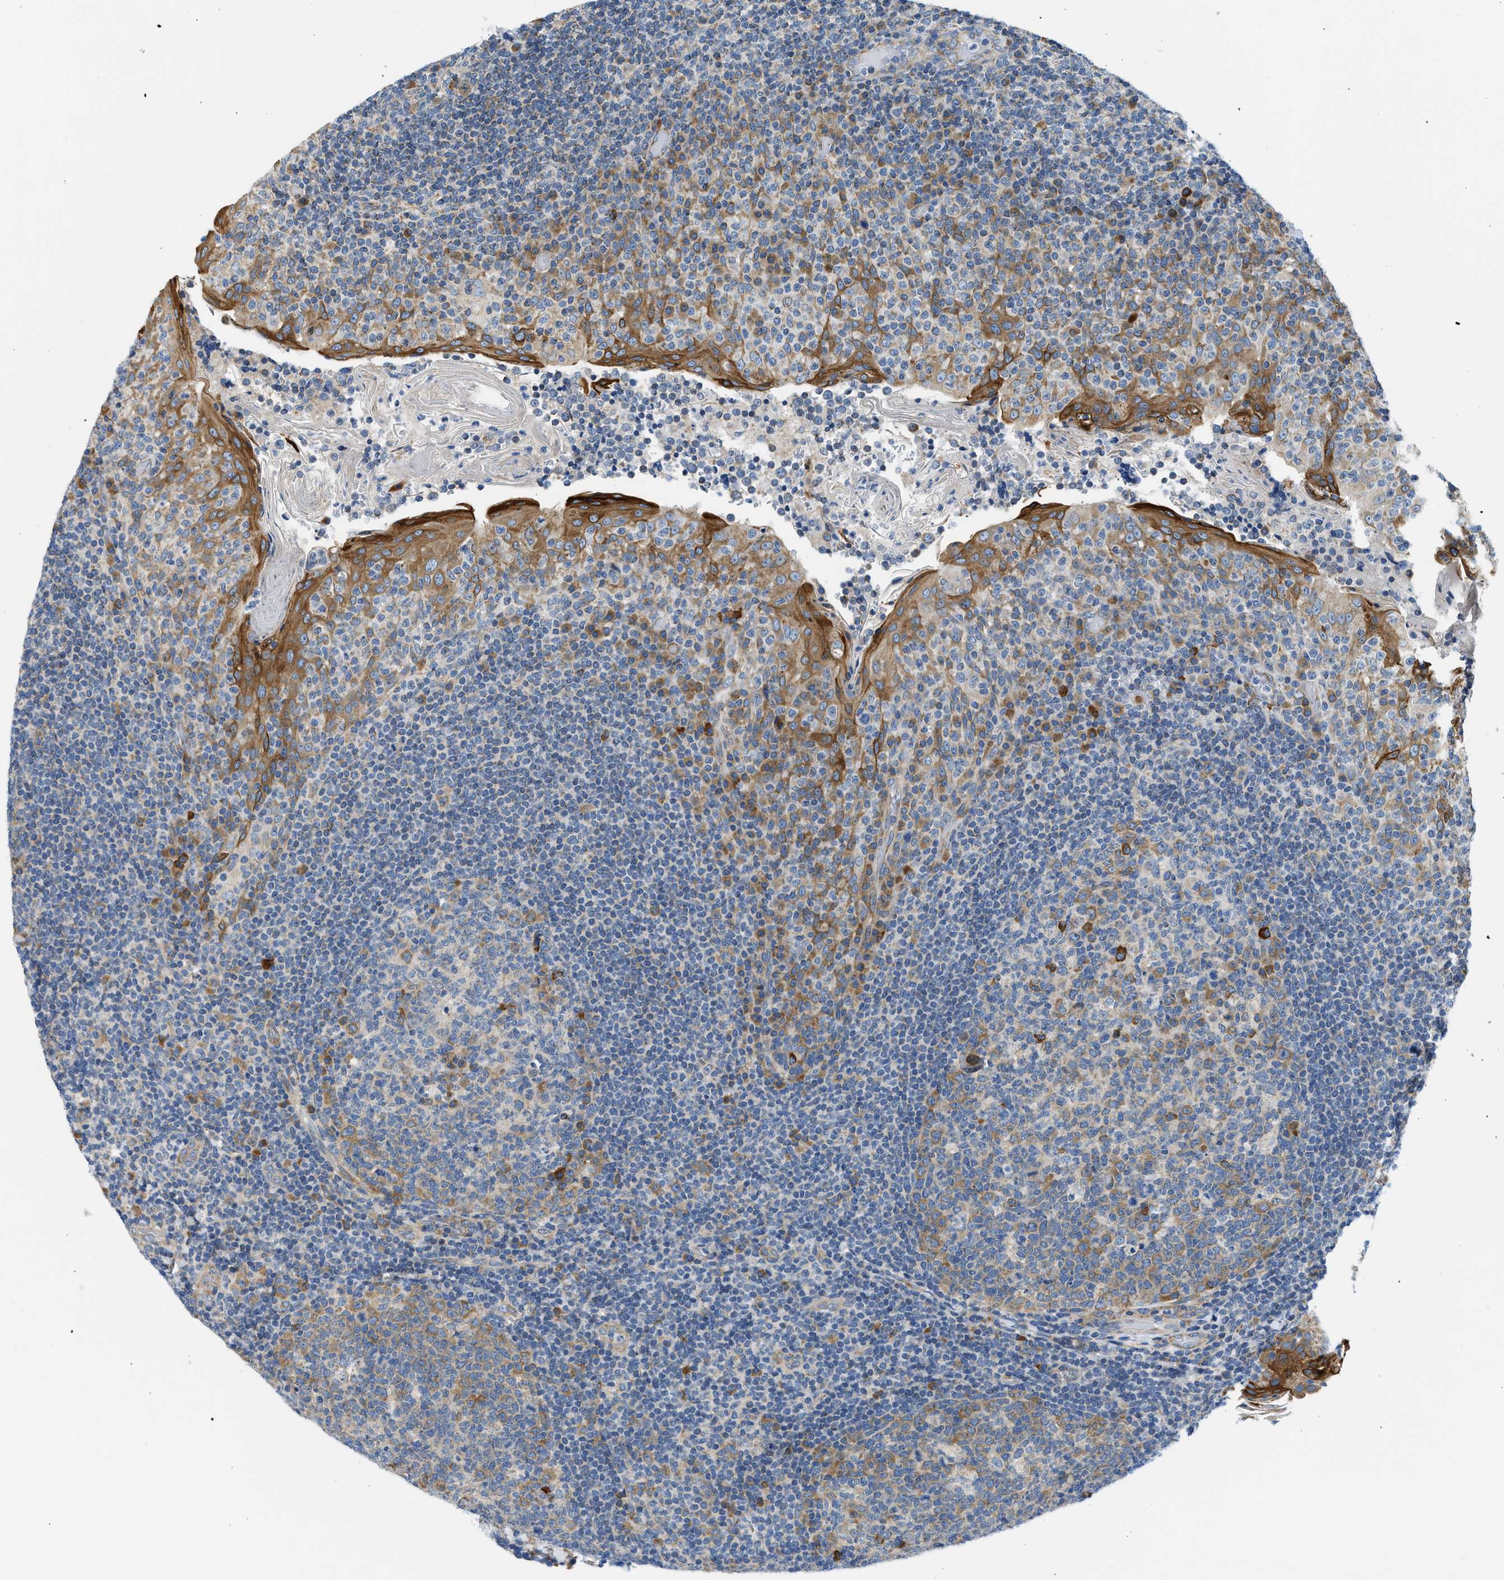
{"staining": {"intensity": "moderate", "quantity": "25%-75%", "location": "cytoplasmic/membranous"}, "tissue": "tonsil", "cell_type": "Germinal center cells", "image_type": "normal", "snomed": [{"axis": "morphology", "description": "Normal tissue, NOS"}, {"axis": "topography", "description": "Tonsil"}], "caption": "Immunohistochemical staining of unremarkable tonsil displays 25%-75% levels of moderate cytoplasmic/membranous protein staining in approximately 25%-75% of germinal center cells. (IHC, brightfield microscopy, high magnification).", "gene": "CAMKK2", "patient": {"sex": "female", "age": 19}}